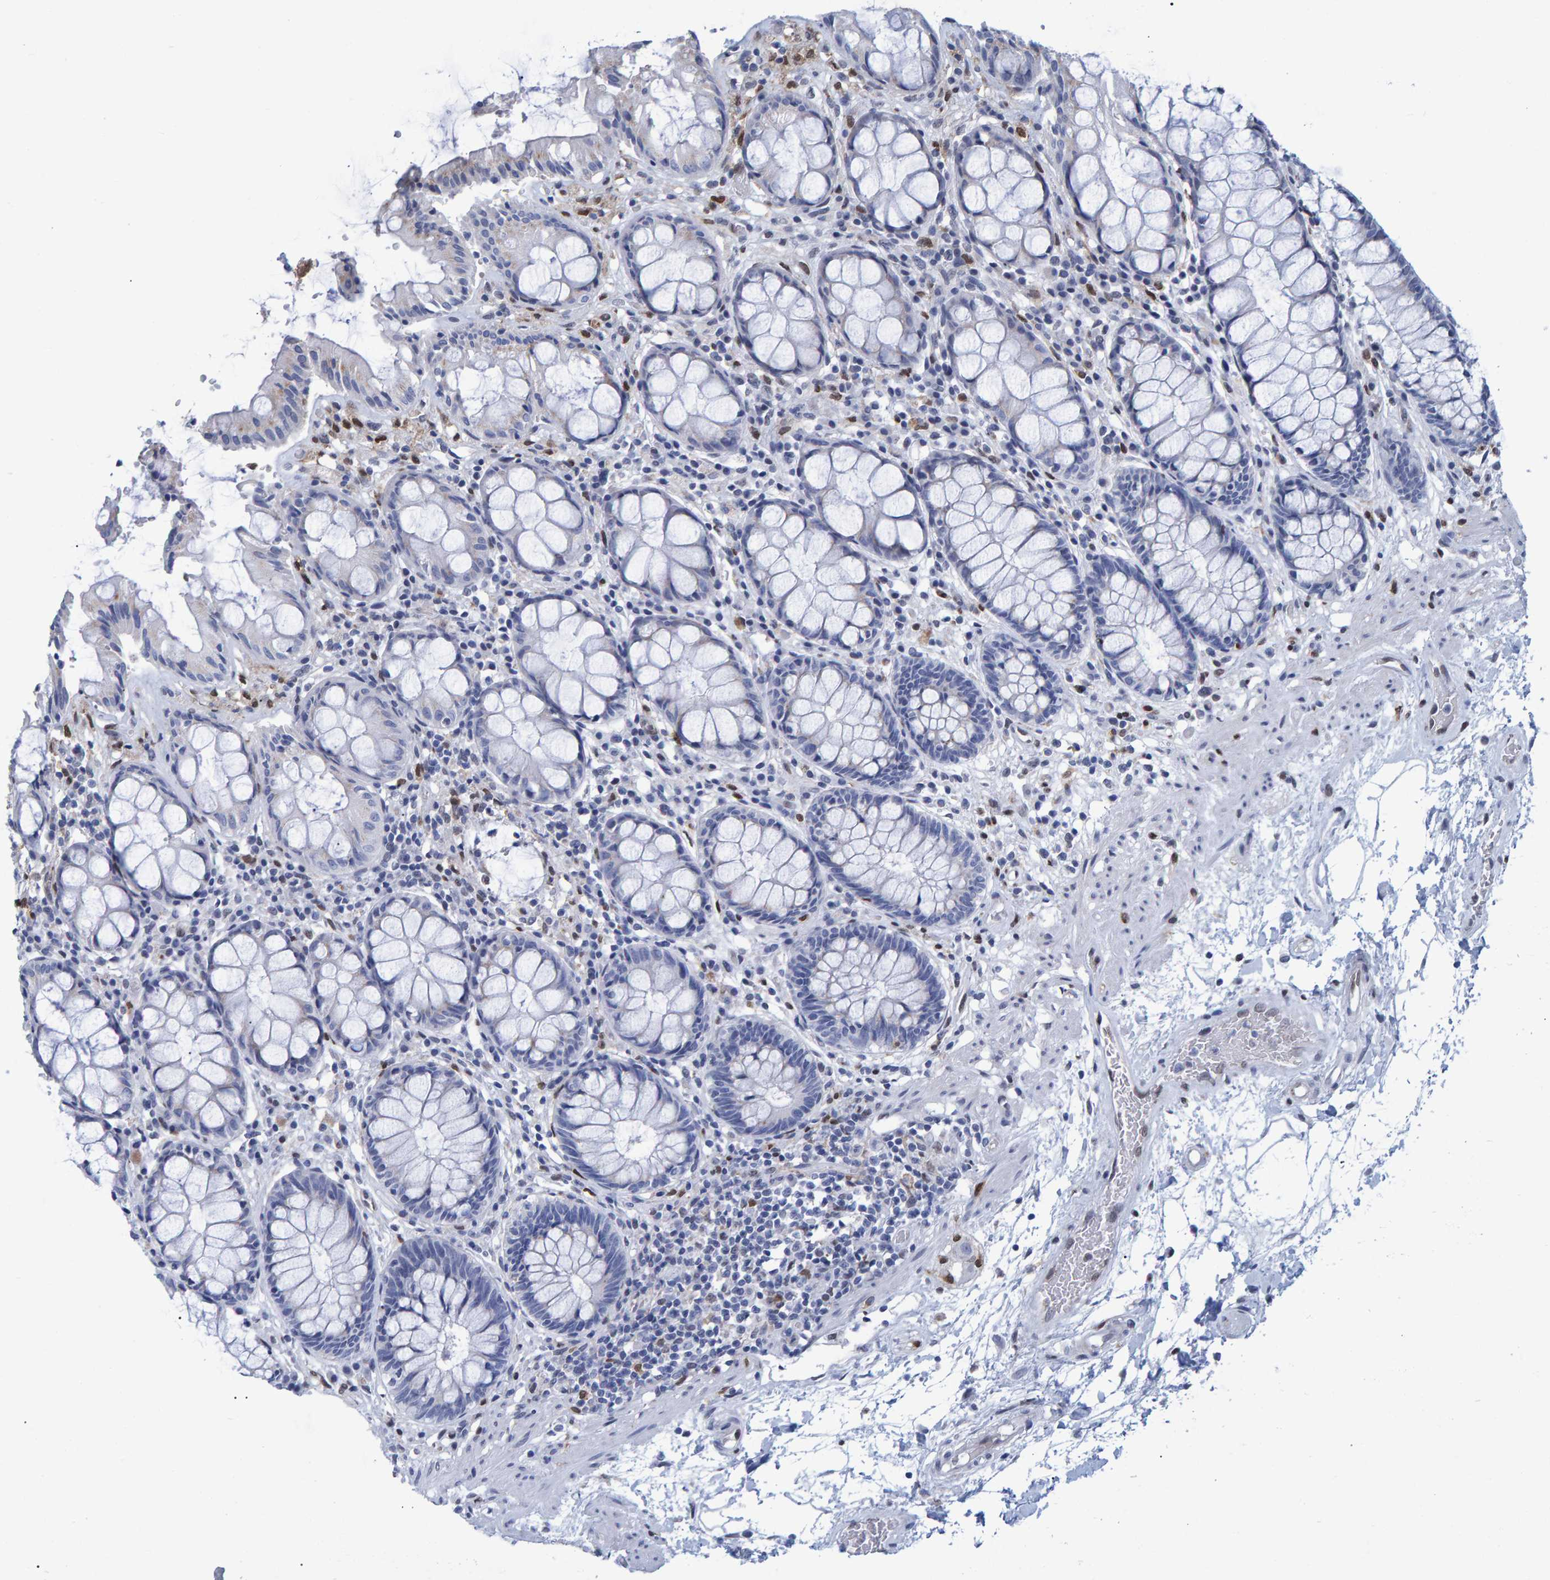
{"staining": {"intensity": "negative", "quantity": "none", "location": "none"}, "tissue": "rectum", "cell_type": "Glandular cells", "image_type": "normal", "snomed": [{"axis": "morphology", "description": "Normal tissue, NOS"}, {"axis": "topography", "description": "Rectum"}], "caption": "Rectum was stained to show a protein in brown. There is no significant expression in glandular cells. The staining is performed using DAB brown chromogen with nuclei counter-stained in using hematoxylin.", "gene": "QKI", "patient": {"sex": "male", "age": 64}}